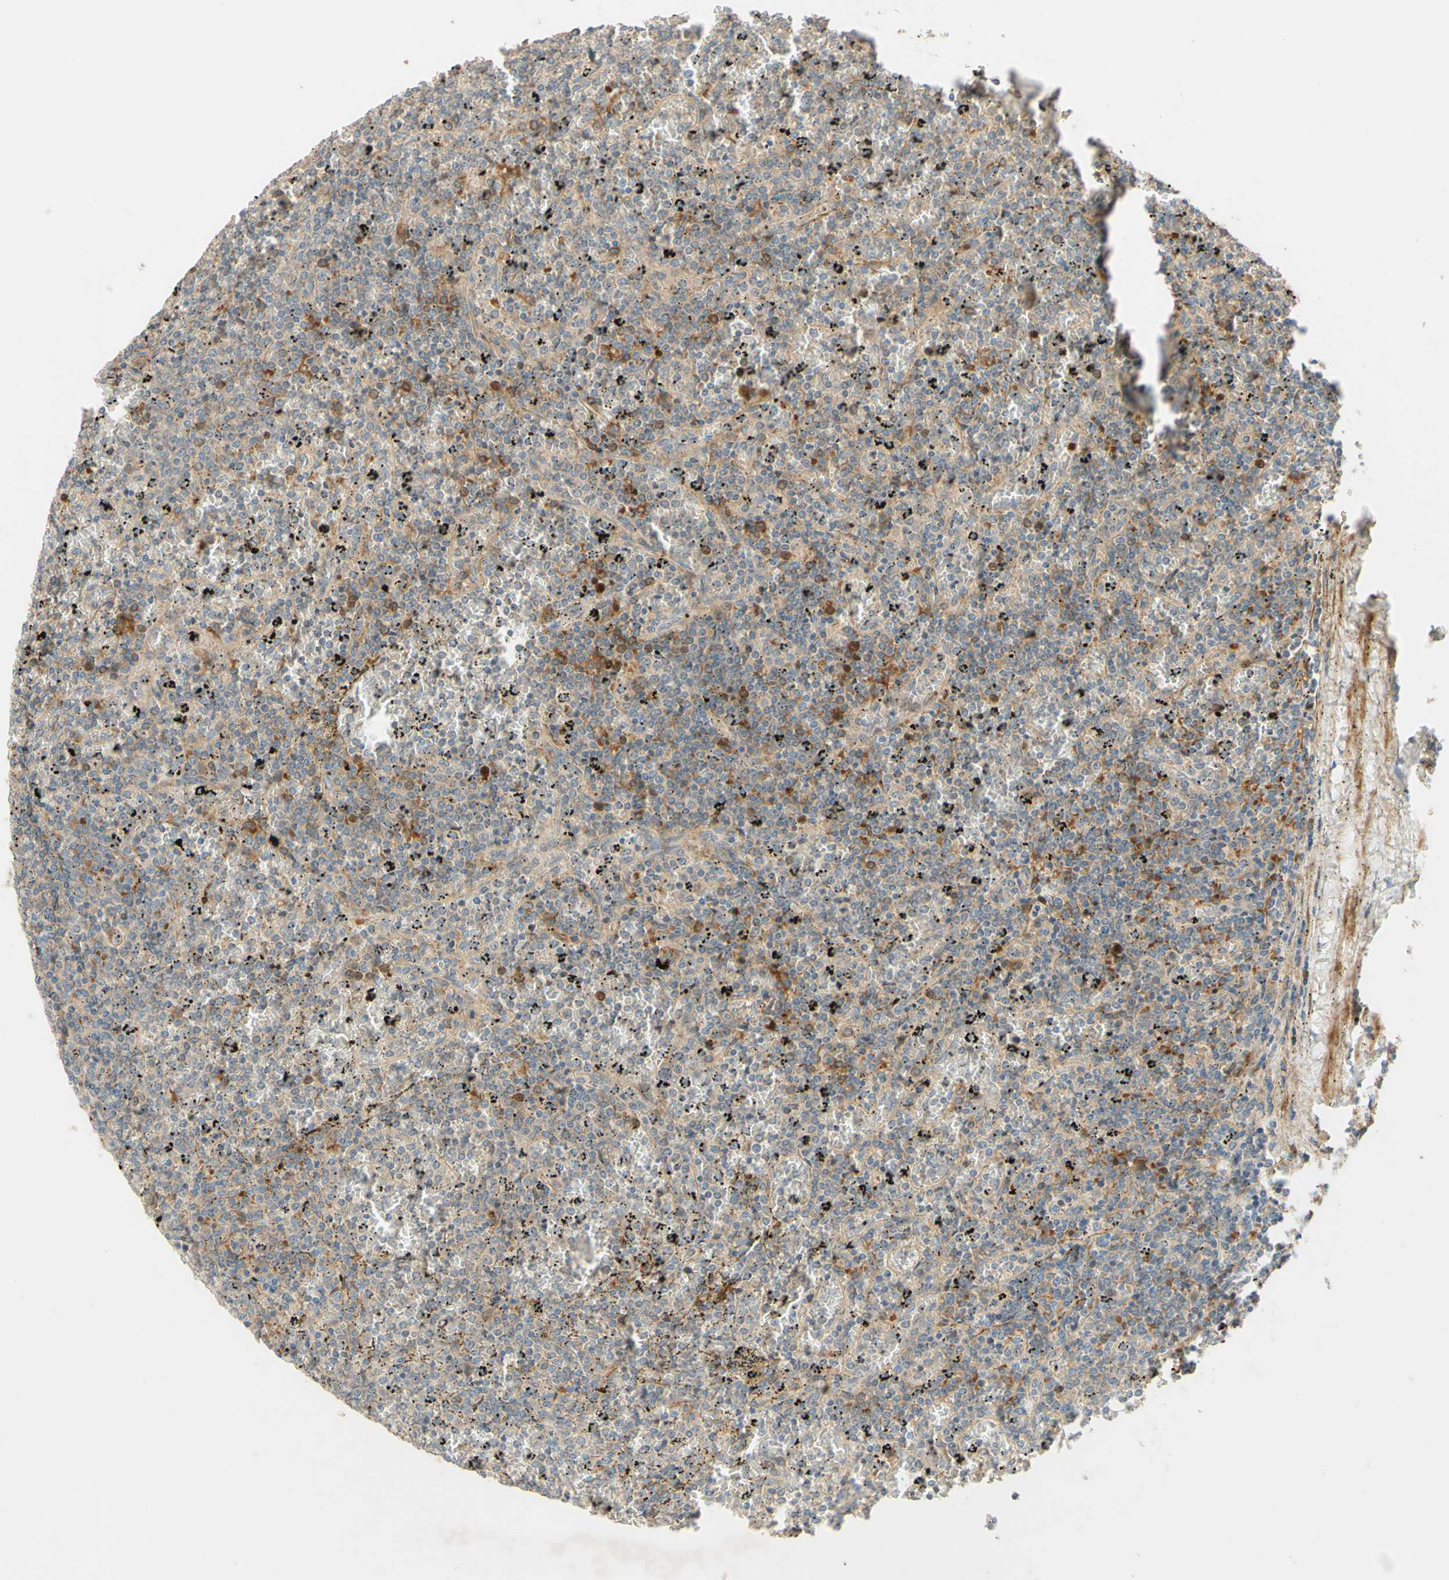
{"staining": {"intensity": "weak", "quantity": "25%-75%", "location": "cytoplasmic/membranous"}, "tissue": "lymphoma", "cell_type": "Tumor cells", "image_type": "cancer", "snomed": [{"axis": "morphology", "description": "Malignant lymphoma, non-Hodgkin's type, Low grade"}, {"axis": "topography", "description": "Spleen"}], "caption": "Immunohistochemistry (IHC) of lymphoma reveals low levels of weak cytoplasmic/membranous expression in approximately 25%-75% of tumor cells.", "gene": "ADAM17", "patient": {"sex": "female", "age": 77}}